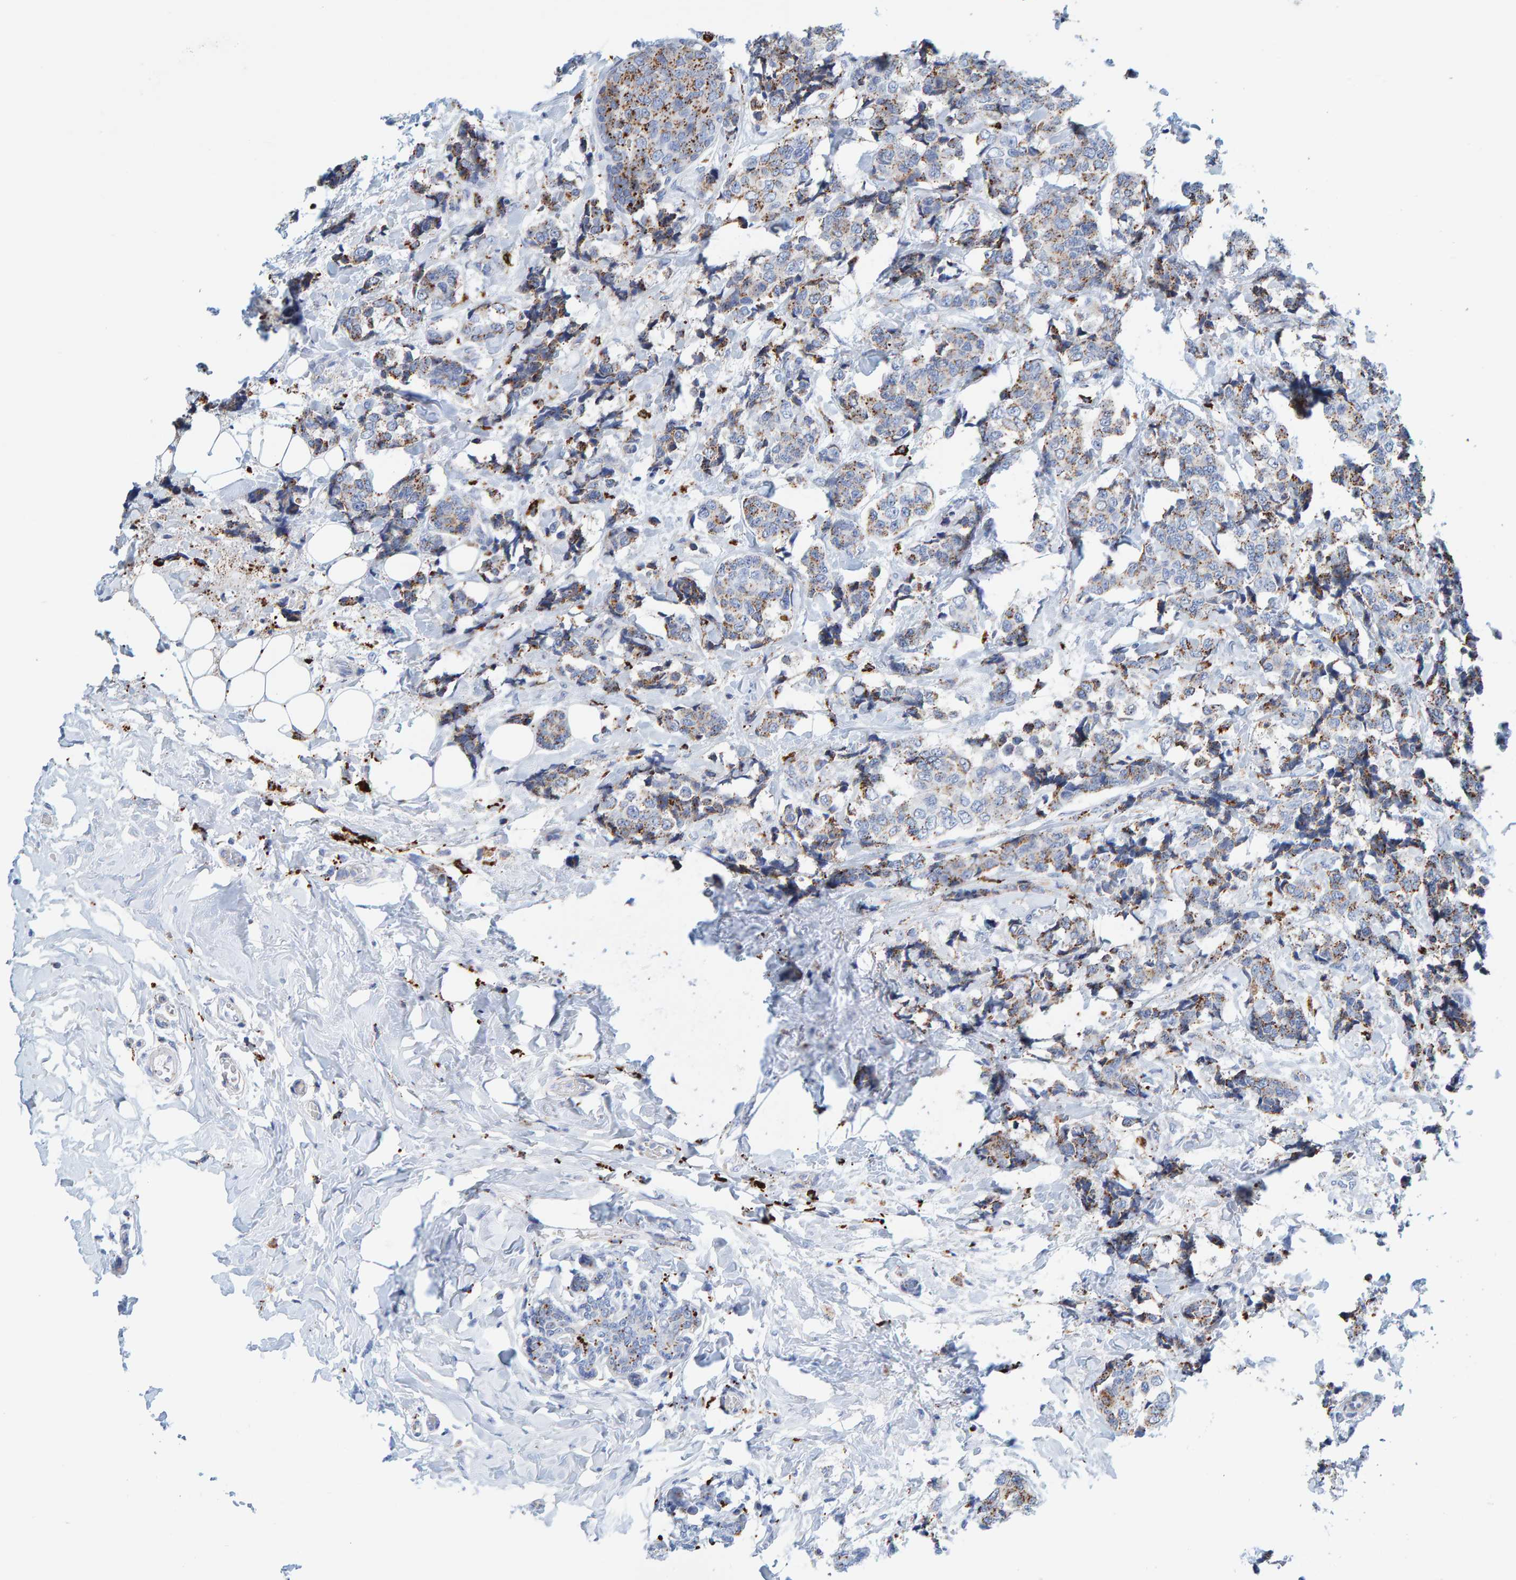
{"staining": {"intensity": "moderate", "quantity": "25%-75%", "location": "cytoplasmic/membranous"}, "tissue": "breast cancer", "cell_type": "Tumor cells", "image_type": "cancer", "snomed": [{"axis": "morphology", "description": "Normal tissue, NOS"}, {"axis": "morphology", "description": "Duct carcinoma"}, {"axis": "topography", "description": "Breast"}], "caption": "Human breast cancer (intraductal carcinoma) stained for a protein (brown) demonstrates moderate cytoplasmic/membranous positive positivity in approximately 25%-75% of tumor cells.", "gene": "BIN3", "patient": {"sex": "female", "age": 43}}